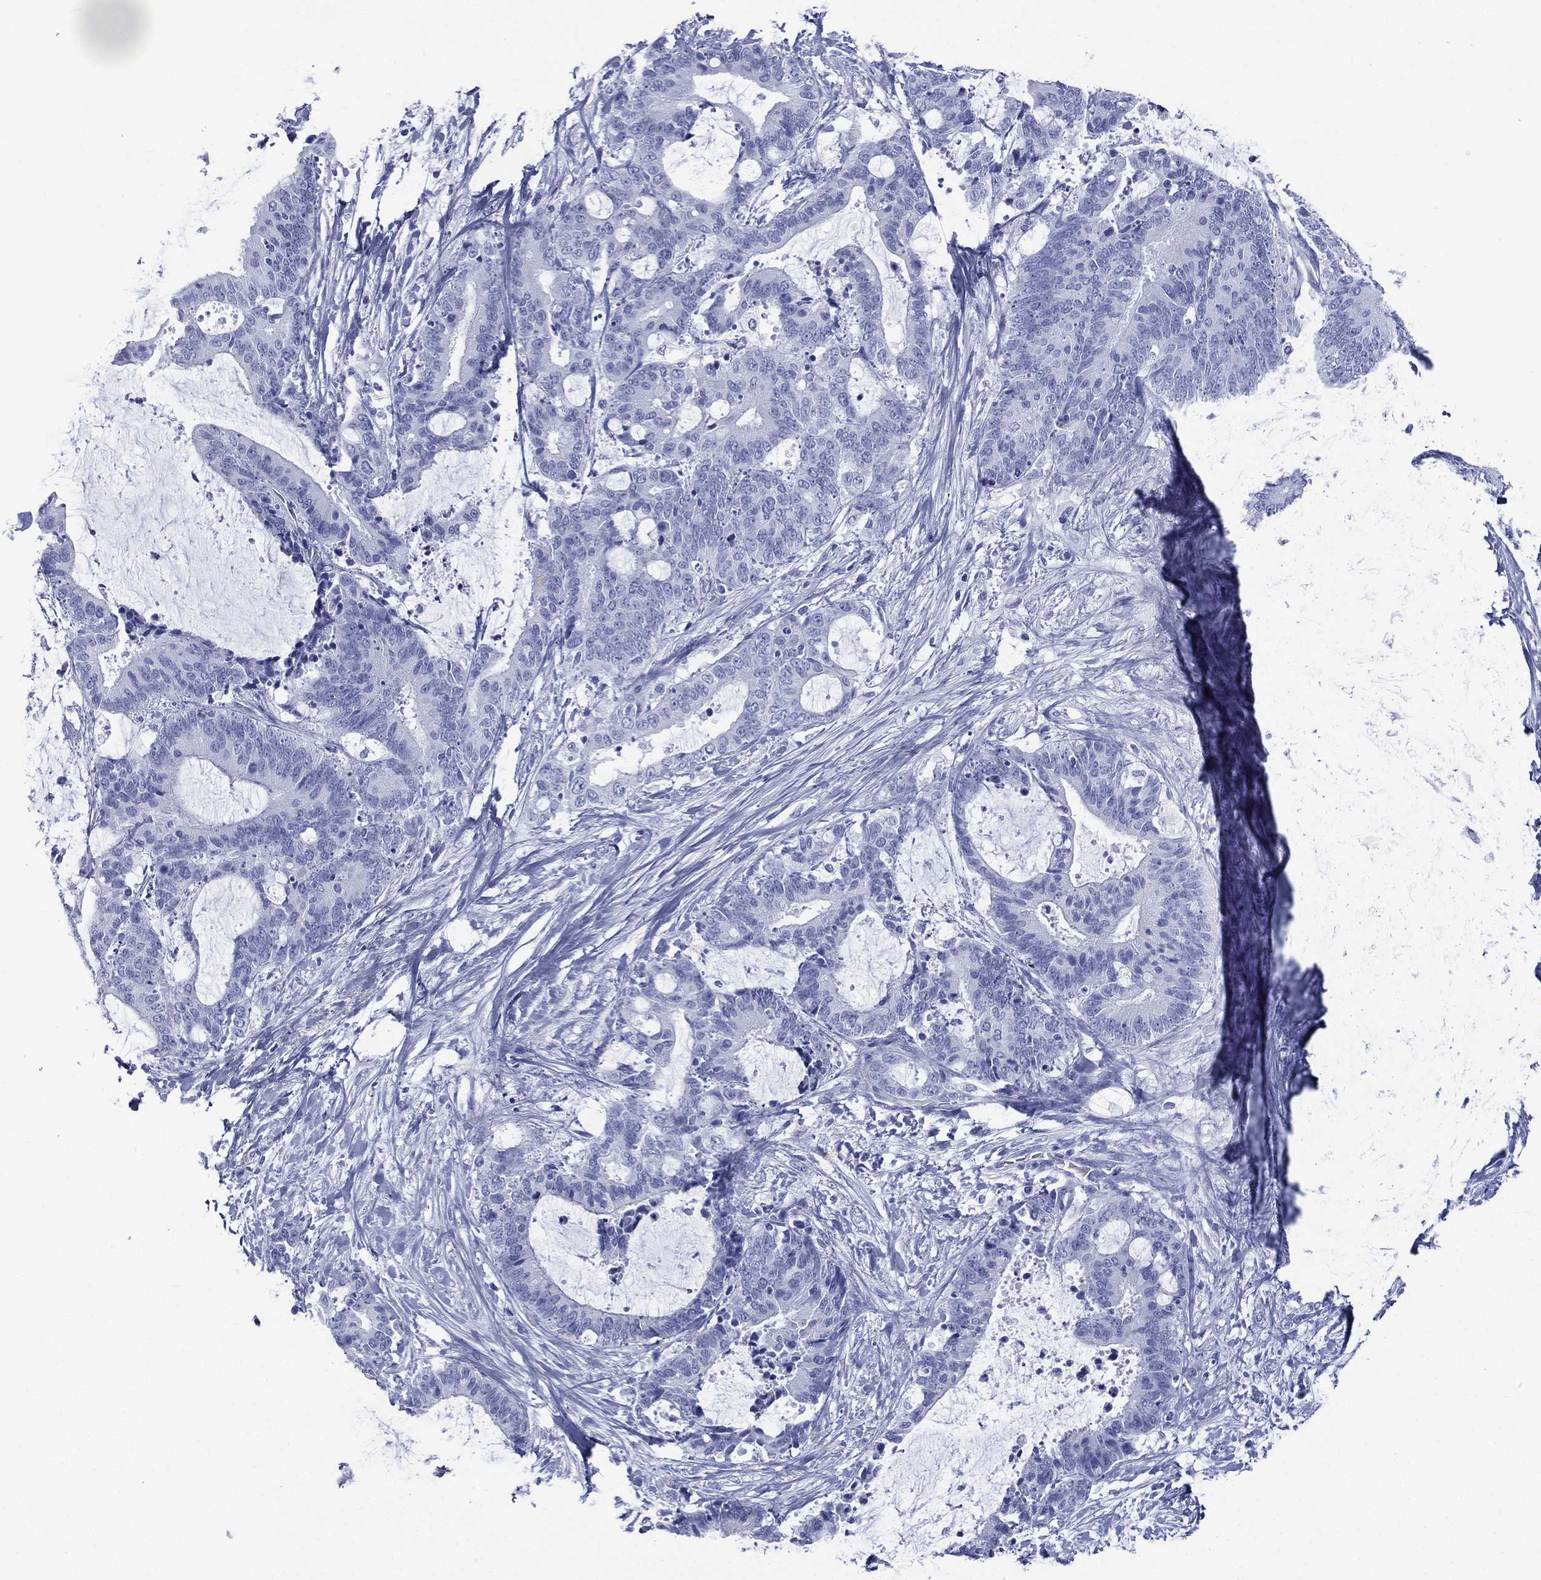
{"staining": {"intensity": "negative", "quantity": "none", "location": "none"}, "tissue": "liver cancer", "cell_type": "Tumor cells", "image_type": "cancer", "snomed": [{"axis": "morphology", "description": "Cholangiocarcinoma"}, {"axis": "topography", "description": "Liver"}], "caption": "Liver cancer was stained to show a protein in brown. There is no significant staining in tumor cells. (IHC, brightfield microscopy, high magnification).", "gene": "RSPH4A", "patient": {"sex": "female", "age": 73}}